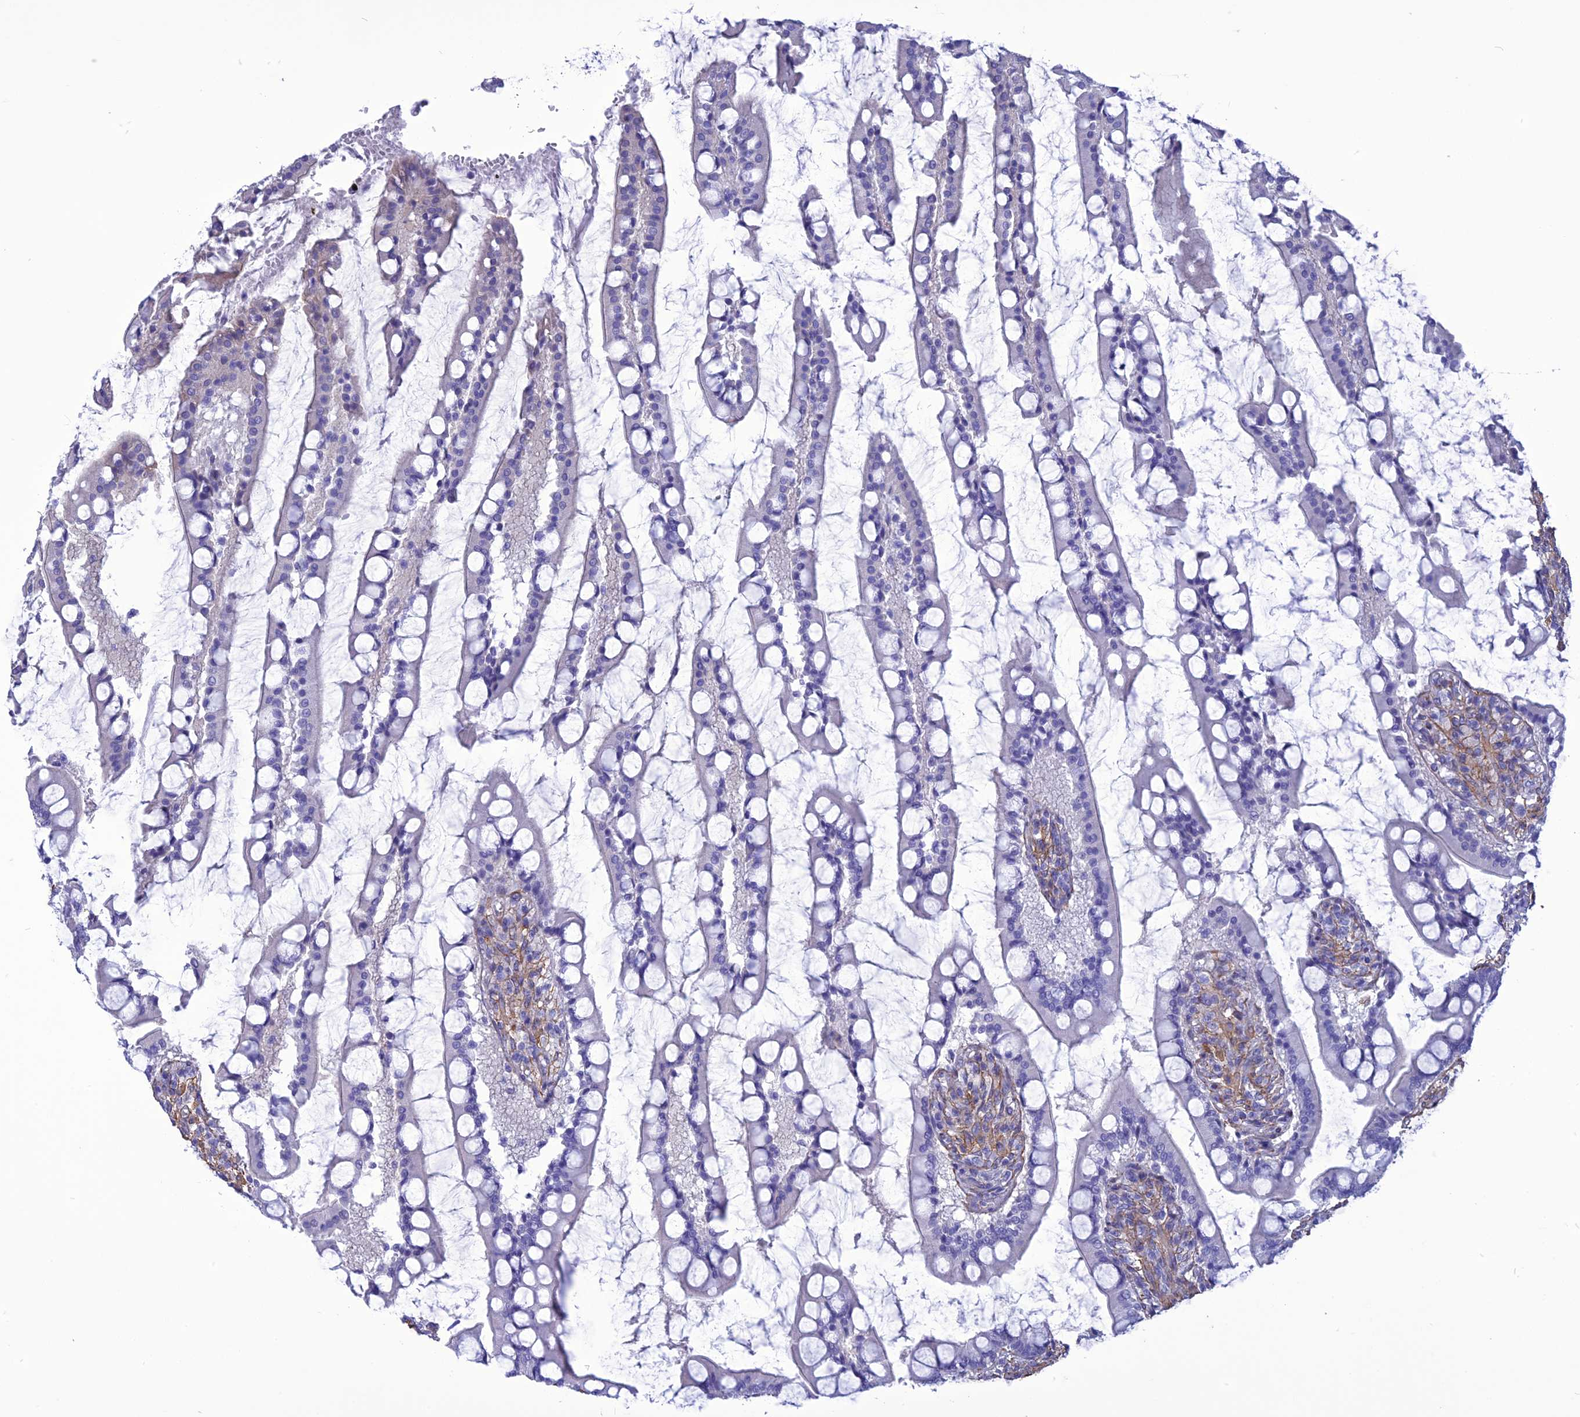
{"staining": {"intensity": "negative", "quantity": "none", "location": "none"}, "tissue": "small intestine", "cell_type": "Glandular cells", "image_type": "normal", "snomed": [{"axis": "morphology", "description": "Normal tissue, NOS"}, {"axis": "topography", "description": "Small intestine"}], "caption": "The image reveals no significant expression in glandular cells of small intestine.", "gene": "NKD1", "patient": {"sex": "male", "age": 52}}